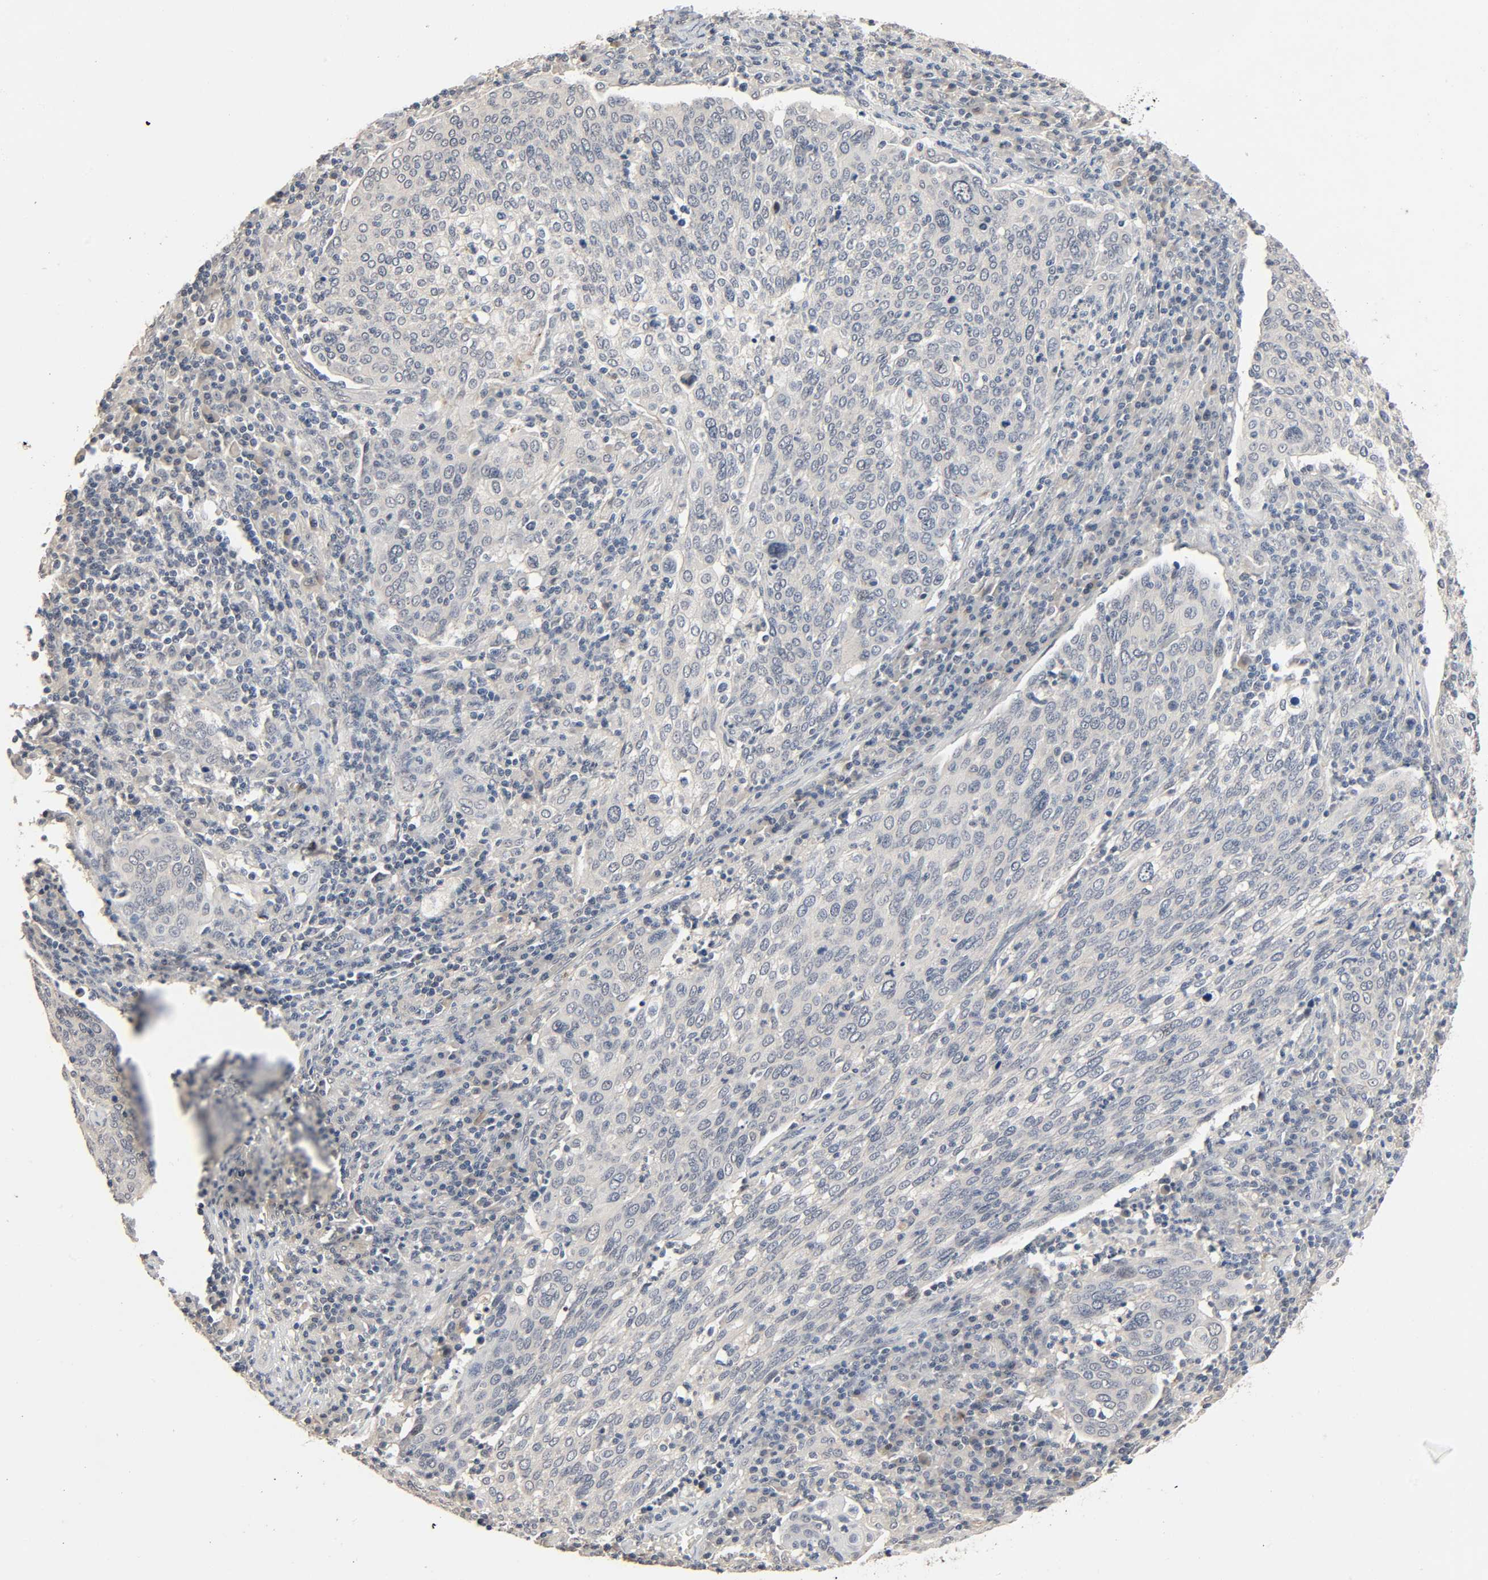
{"staining": {"intensity": "negative", "quantity": "none", "location": "none"}, "tissue": "cervical cancer", "cell_type": "Tumor cells", "image_type": "cancer", "snomed": [{"axis": "morphology", "description": "Squamous cell carcinoma, NOS"}, {"axis": "topography", "description": "Cervix"}], "caption": "Tumor cells show no significant protein positivity in cervical cancer.", "gene": "MAGEA8", "patient": {"sex": "female", "age": 40}}